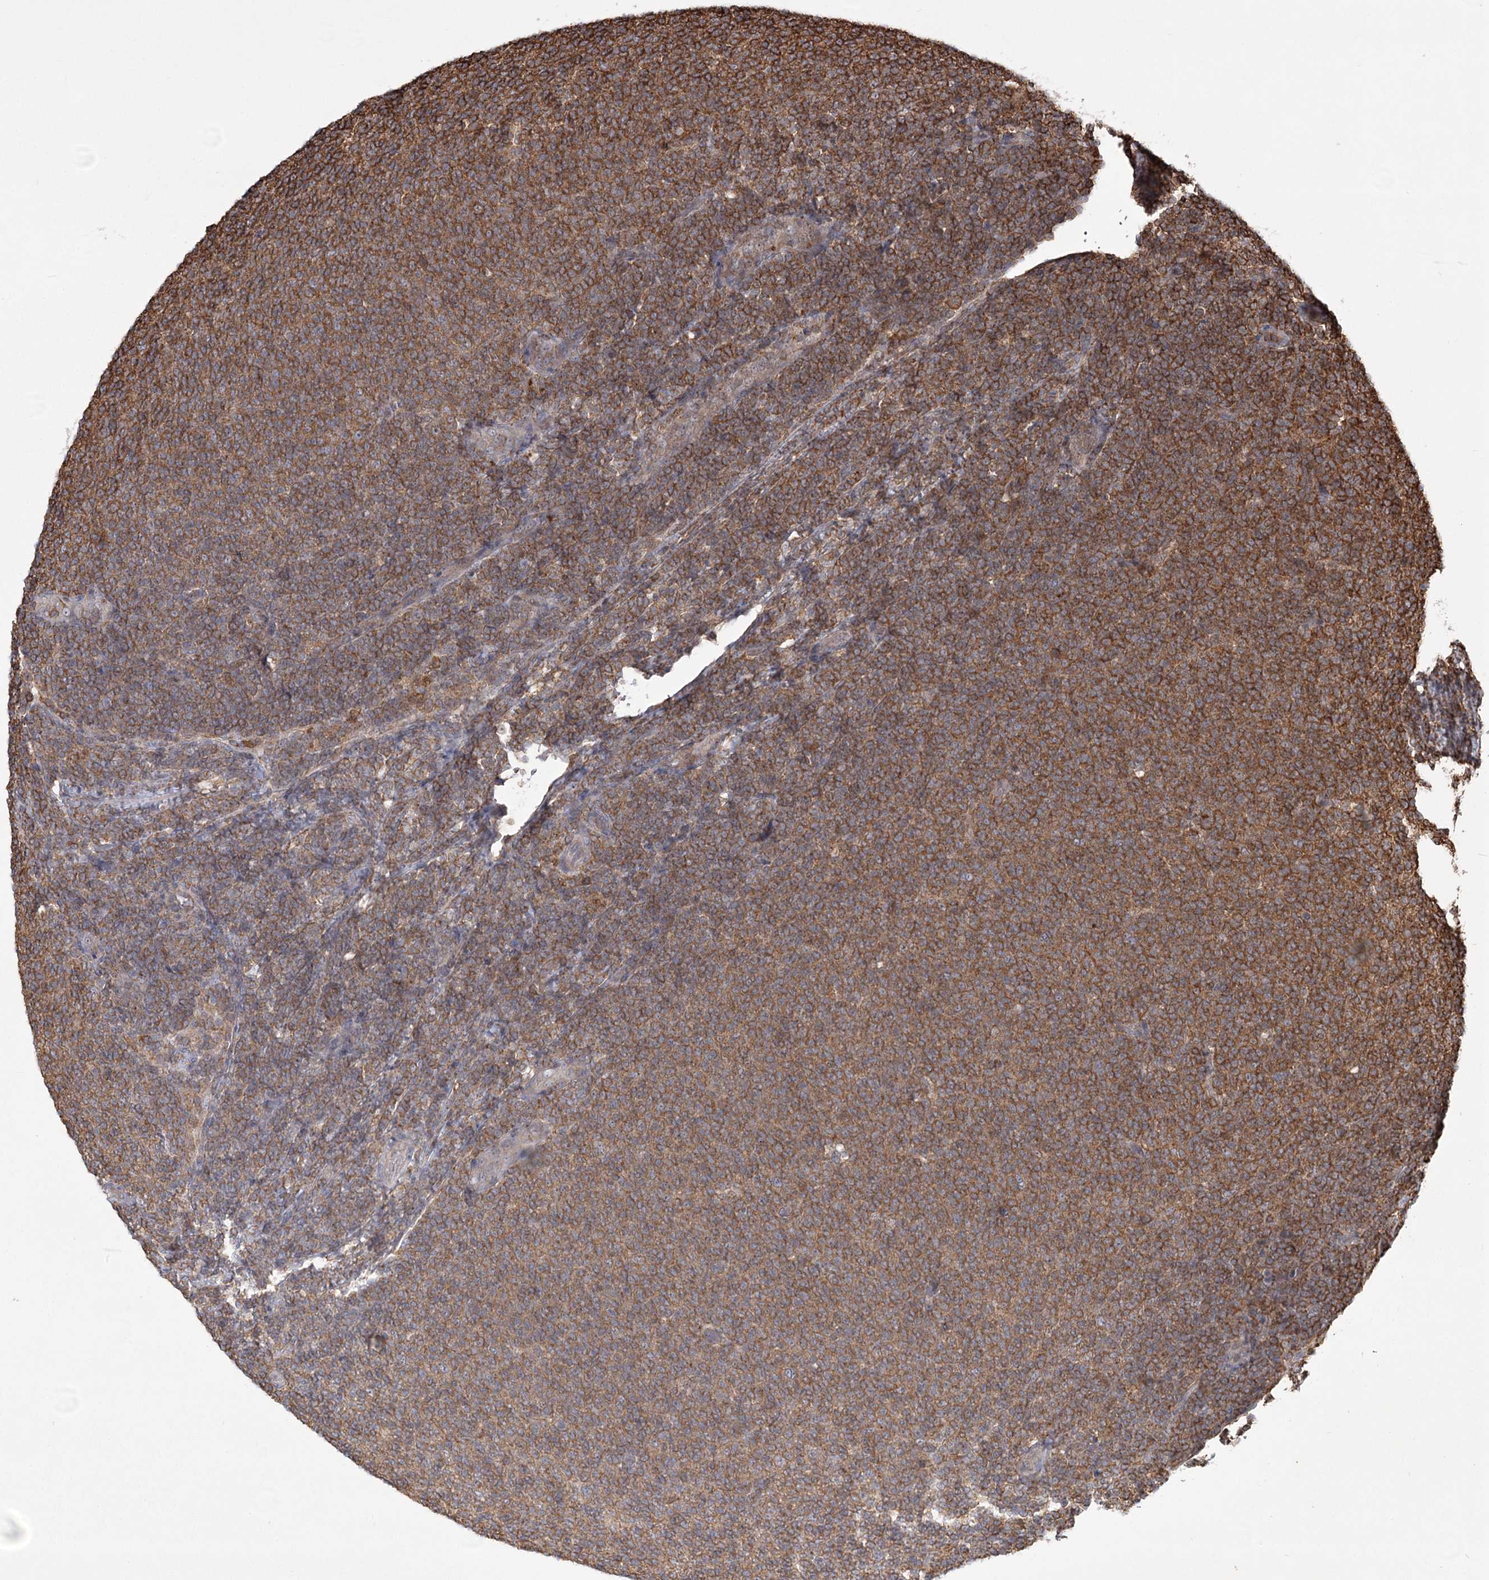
{"staining": {"intensity": "moderate", "quantity": ">75%", "location": "cytoplasmic/membranous"}, "tissue": "lymphoma", "cell_type": "Tumor cells", "image_type": "cancer", "snomed": [{"axis": "morphology", "description": "Malignant lymphoma, non-Hodgkin's type, Low grade"}, {"axis": "topography", "description": "Lymph node"}], "caption": "Lymphoma stained with a protein marker reveals moderate staining in tumor cells.", "gene": "MEPE", "patient": {"sex": "male", "age": 66}}